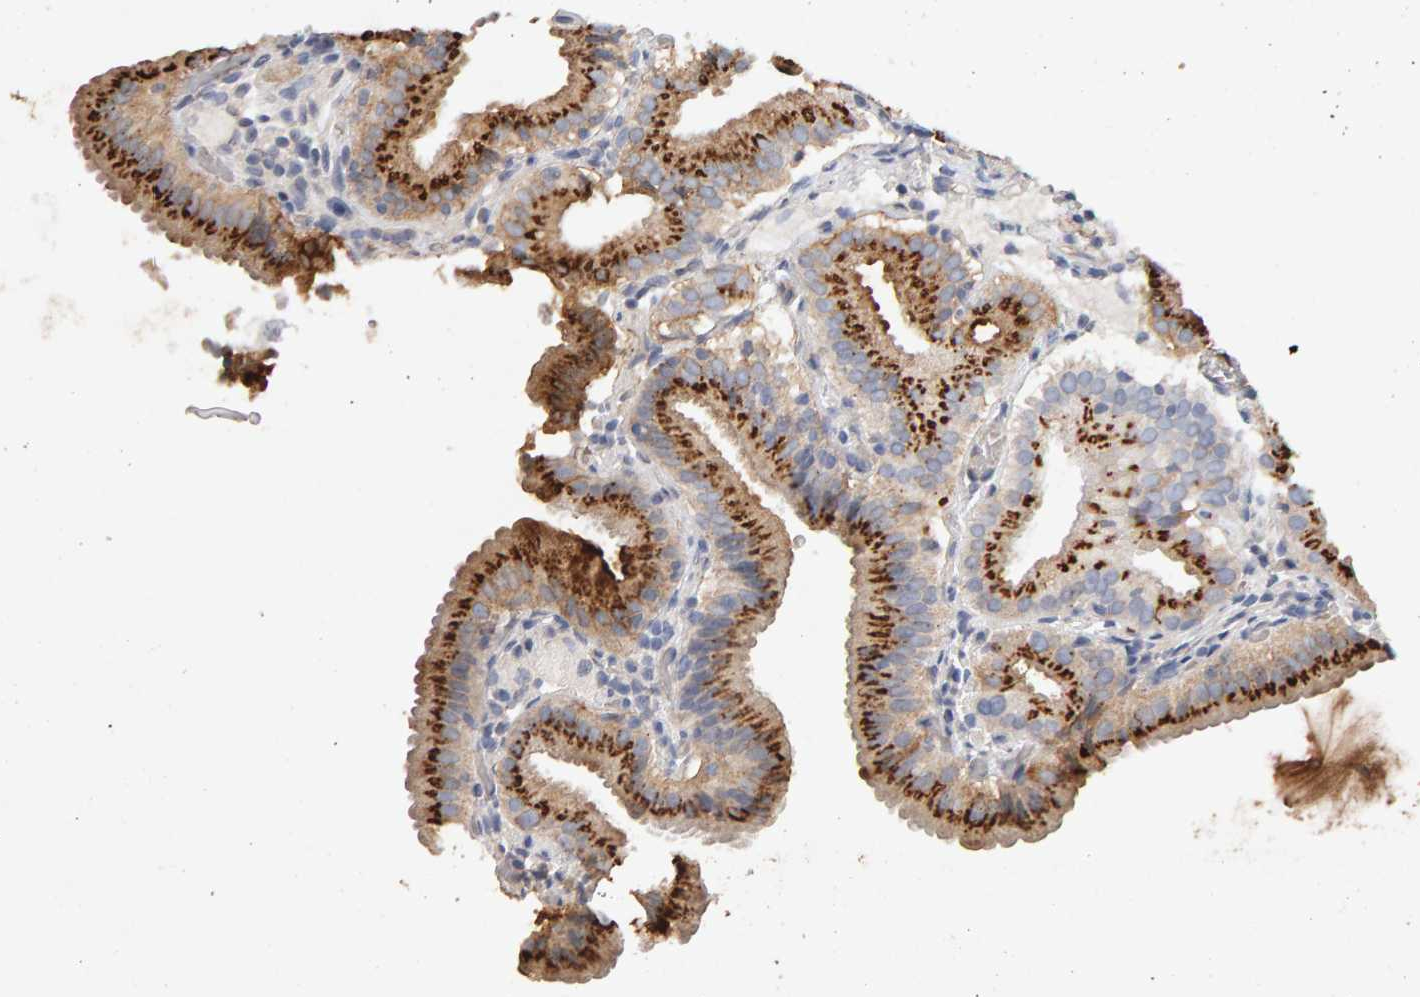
{"staining": {"intensity": "moderate", "quantity": "25%-75%", "location": "cytoplasmic/membranous"}, "tissue": "gallbladder", "cell_type": "Glandular cells", "image_type": "normal", "snomed": [{"axis": "morphology", "description": "Normal tissue, NOS"}, {"axis": "topography", "description": "Gallbladder"}], "caption": "Immunohistochemical staining of benign gallbladder displays moderate cytoplasmic/membranous protein staining in about 25%-75% of glandular cells.", "gene": "PTPRM", "patient": {"sex": "male", "age": 54}}